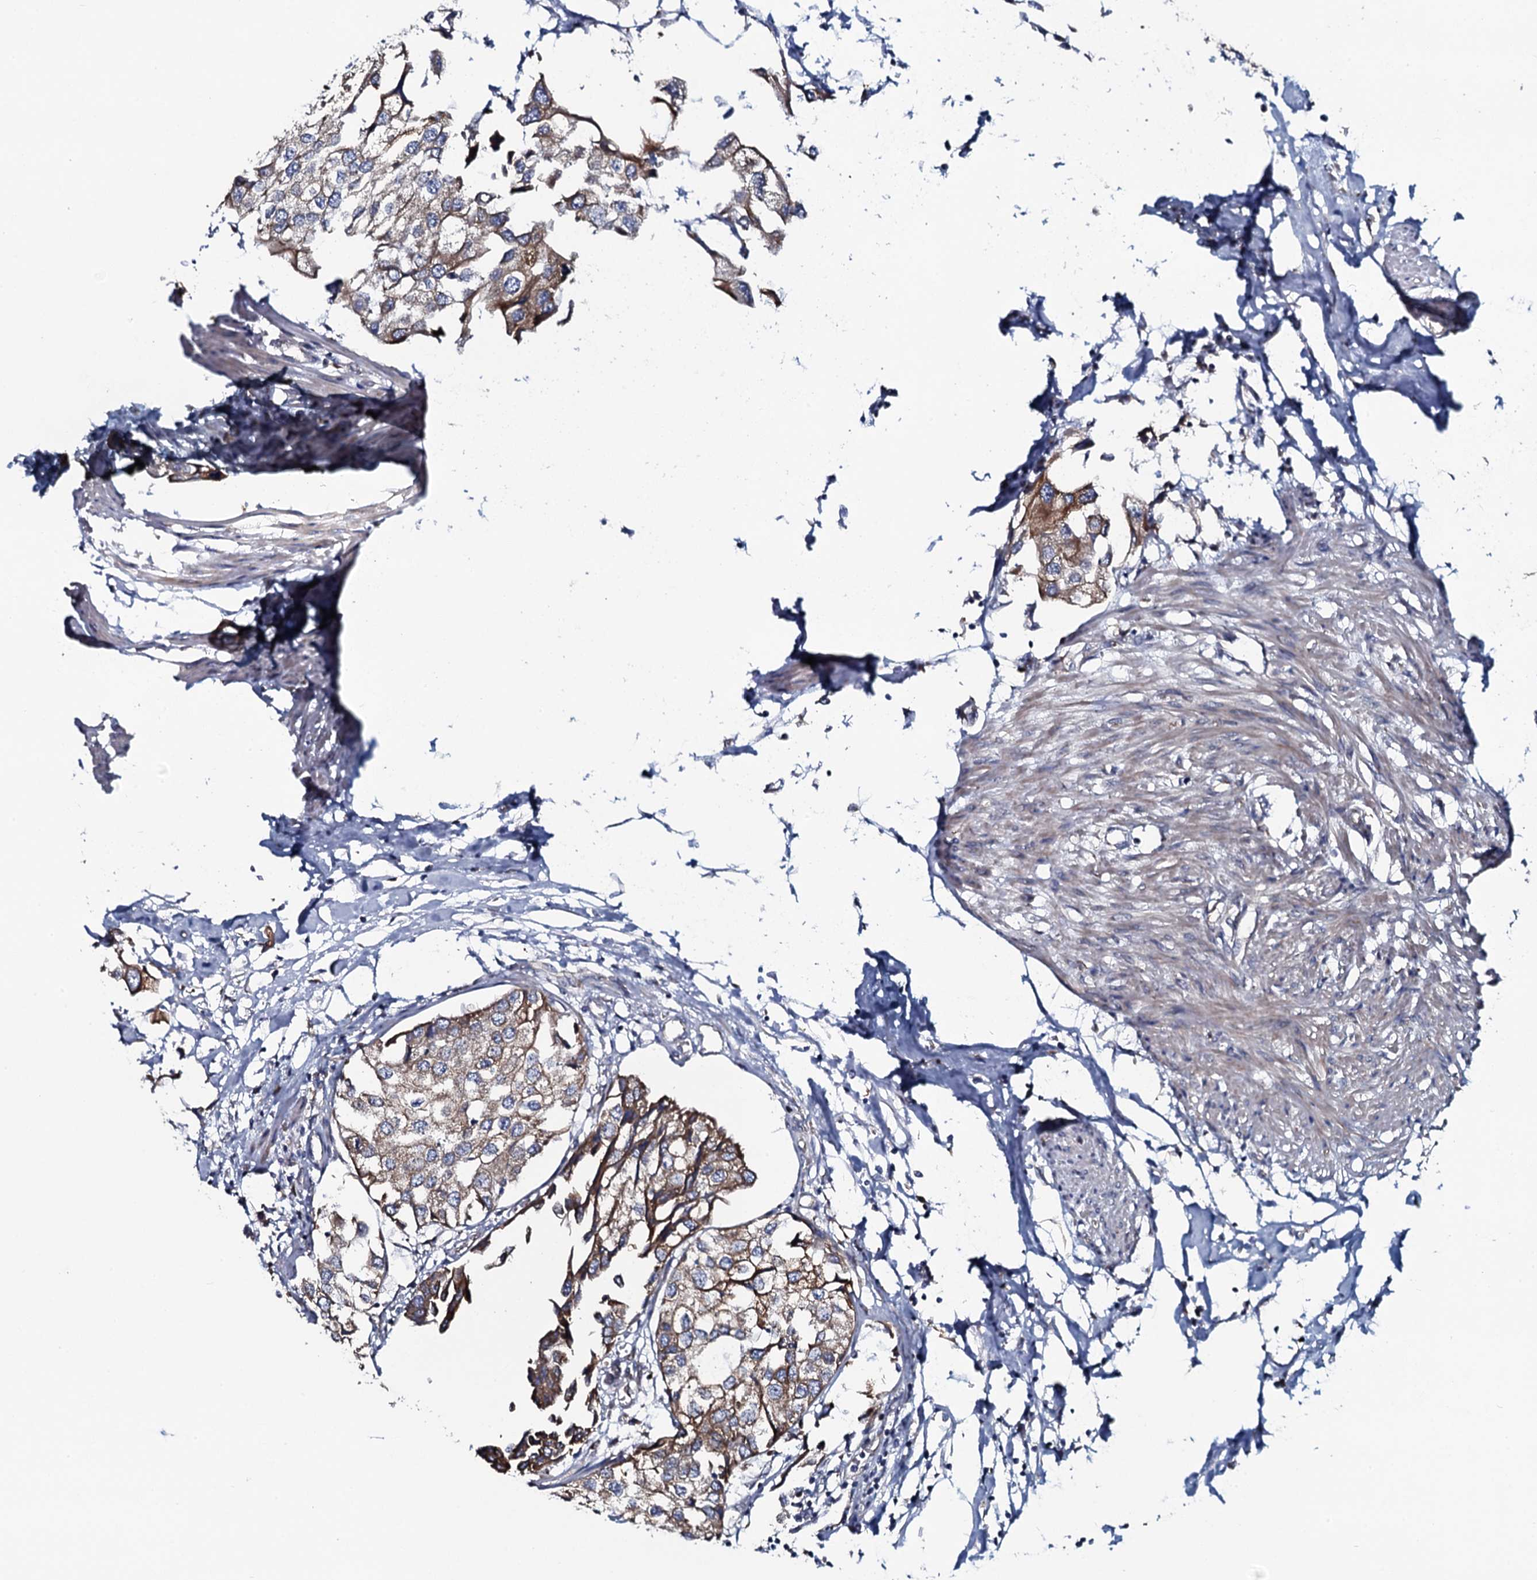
{"staining": {"intensity": "moderate", "quantity": ">75%", "location": "cytoplasmic/membranous"}, "tissue": "urothelial cancer", "cell_type": "Tumor cells", "image_type": "cancer", "snomed": [{"axis": "morphology", "description": "Urothelial carcinoma, High grade"}, {"axis": "topography", "description": "Urinary bladder"}], "caption": "Tumor cells display medium levels of moderate cytoplasmic/membranous positivity in approximately >75% of cells in high-grade urothelial carcinoma.", "gene": "TMEM151A", "patient": {"sex": "male", "age": 64}}